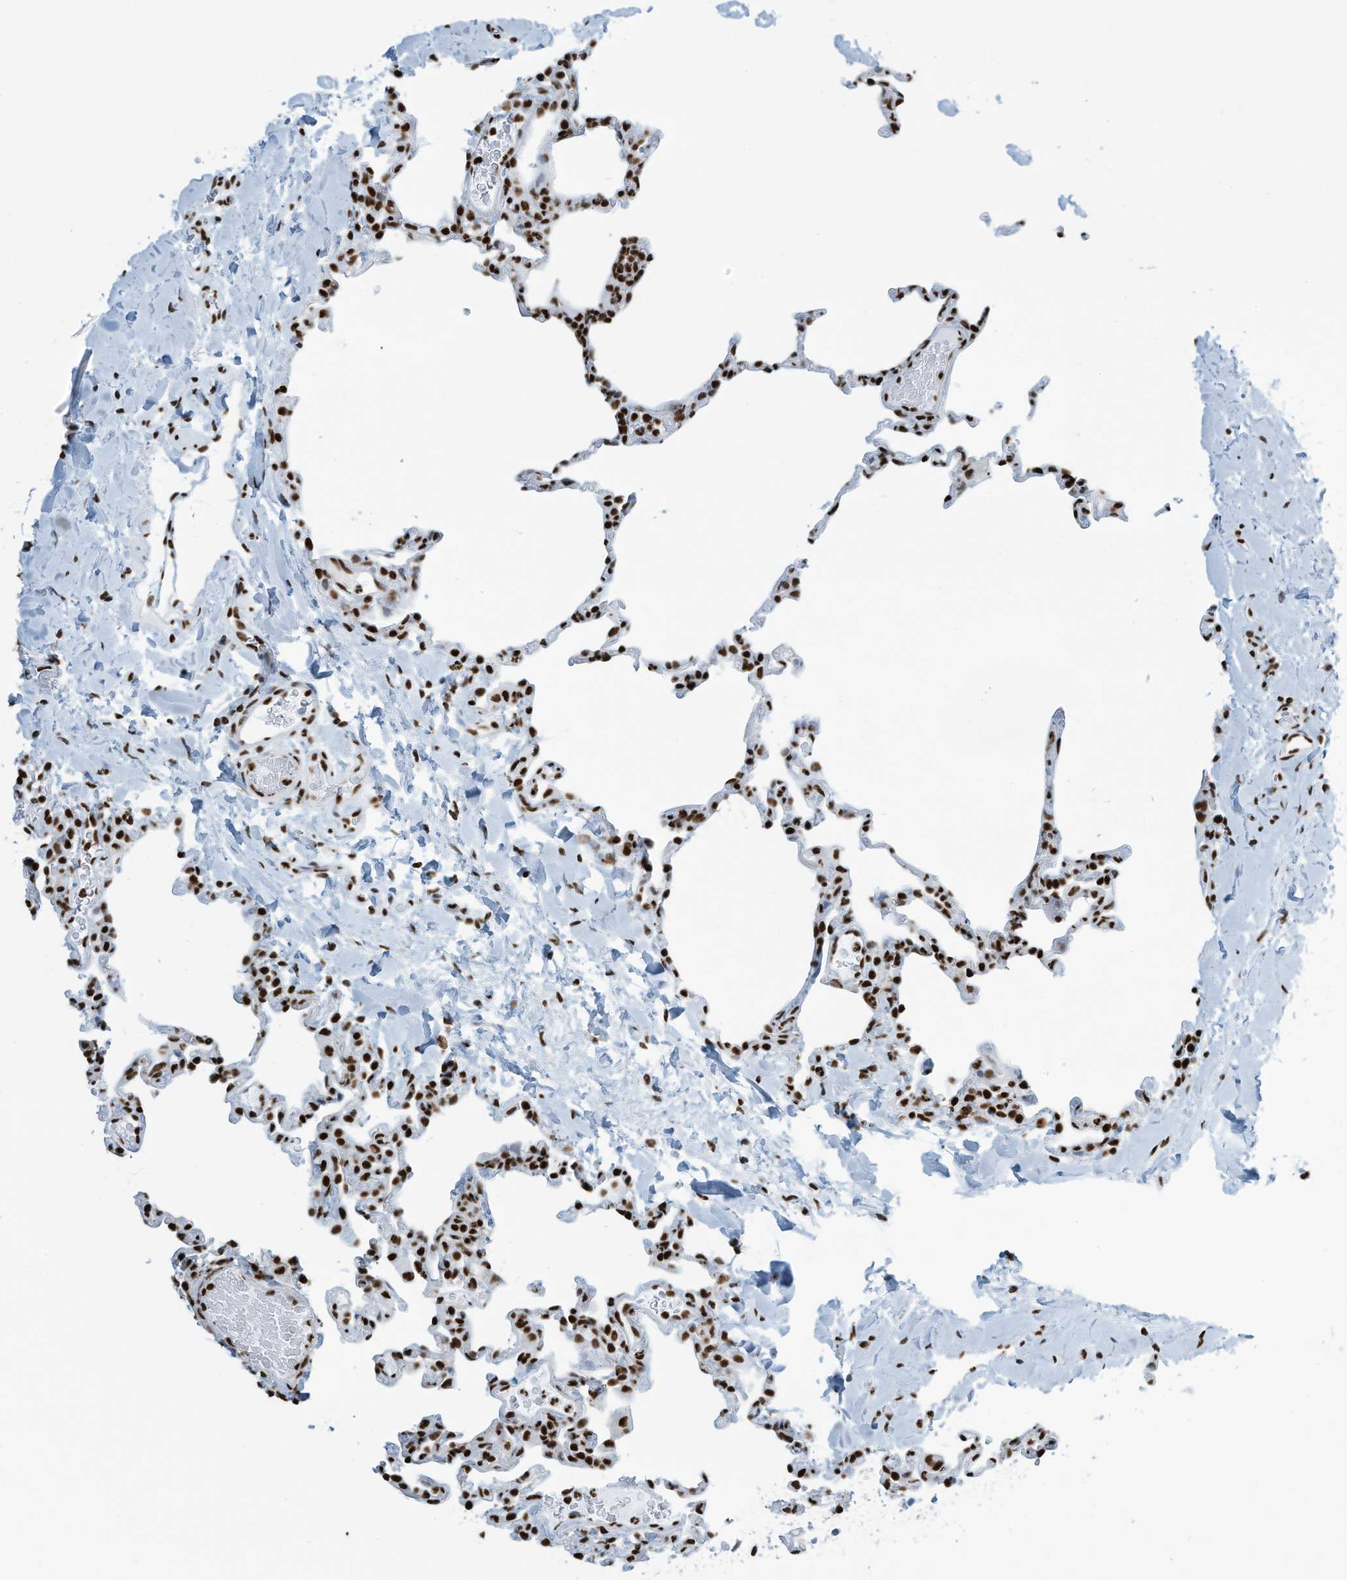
{"staining": {"intensity": "strong", "quantity": ">75%", "location": "nuclear"}, "tissue": "lung", "cell_type": "Alveolar cells", "image_type": "normal", "snomed": [{"axis": "morphology", "description": "Normal tissue, NOS"}, {"axis": "topography", "description": "Lung"}], "caption": "Immunohistochemistry (DAB) staining of normal lung displays strong nuclear protein positivity in about >75% of alveolar cells. (Stains: DAB (3,3'-diaminobenzidine) in brown, nuclei in blue, Microscopy: brightfield microscopy at high magnification).", "gene": "ENSG00000257390", "patient": {"sex": "male", "age": 20}}